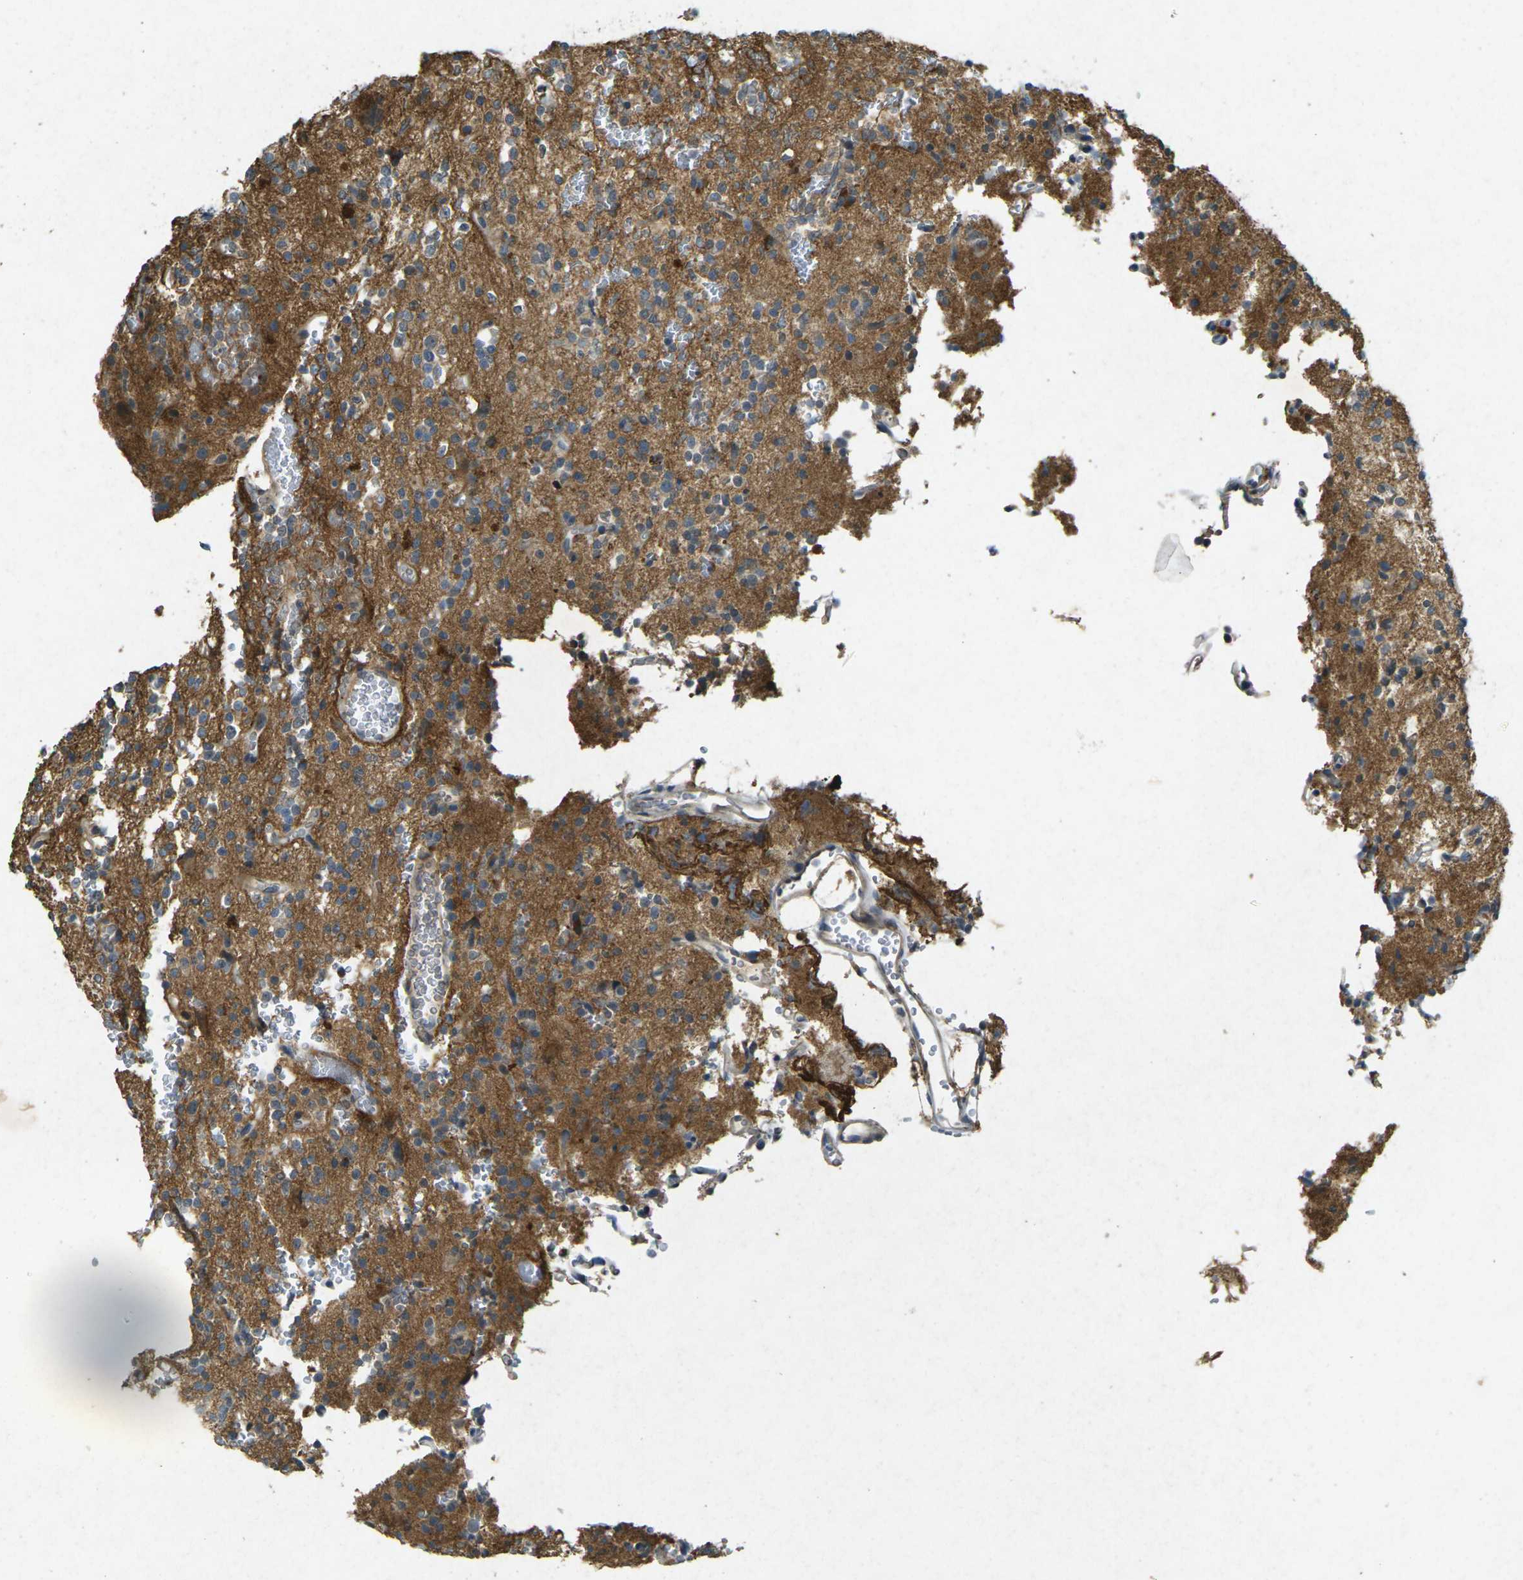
{"staining": {"intensity": "negative", "quantity": "none", "location": "none"}, "tissue": "glioma", "cell_type": "Tumor cells", "image_type": "cancer", "snomed": [{"axis": "morphology", "description": "Glioma, malignant, High grade"}, {"axis": "topography", "description": "Brain"}], "caption": "This image is of high-grade glioma (malignant) stained with immunohistochemistry to label a protein in brown with the nuclei are counter-stained blue. There is no expression in tumor cells.", "gene": "RGMA", "patient": {"sex": "male", "age": 47}}